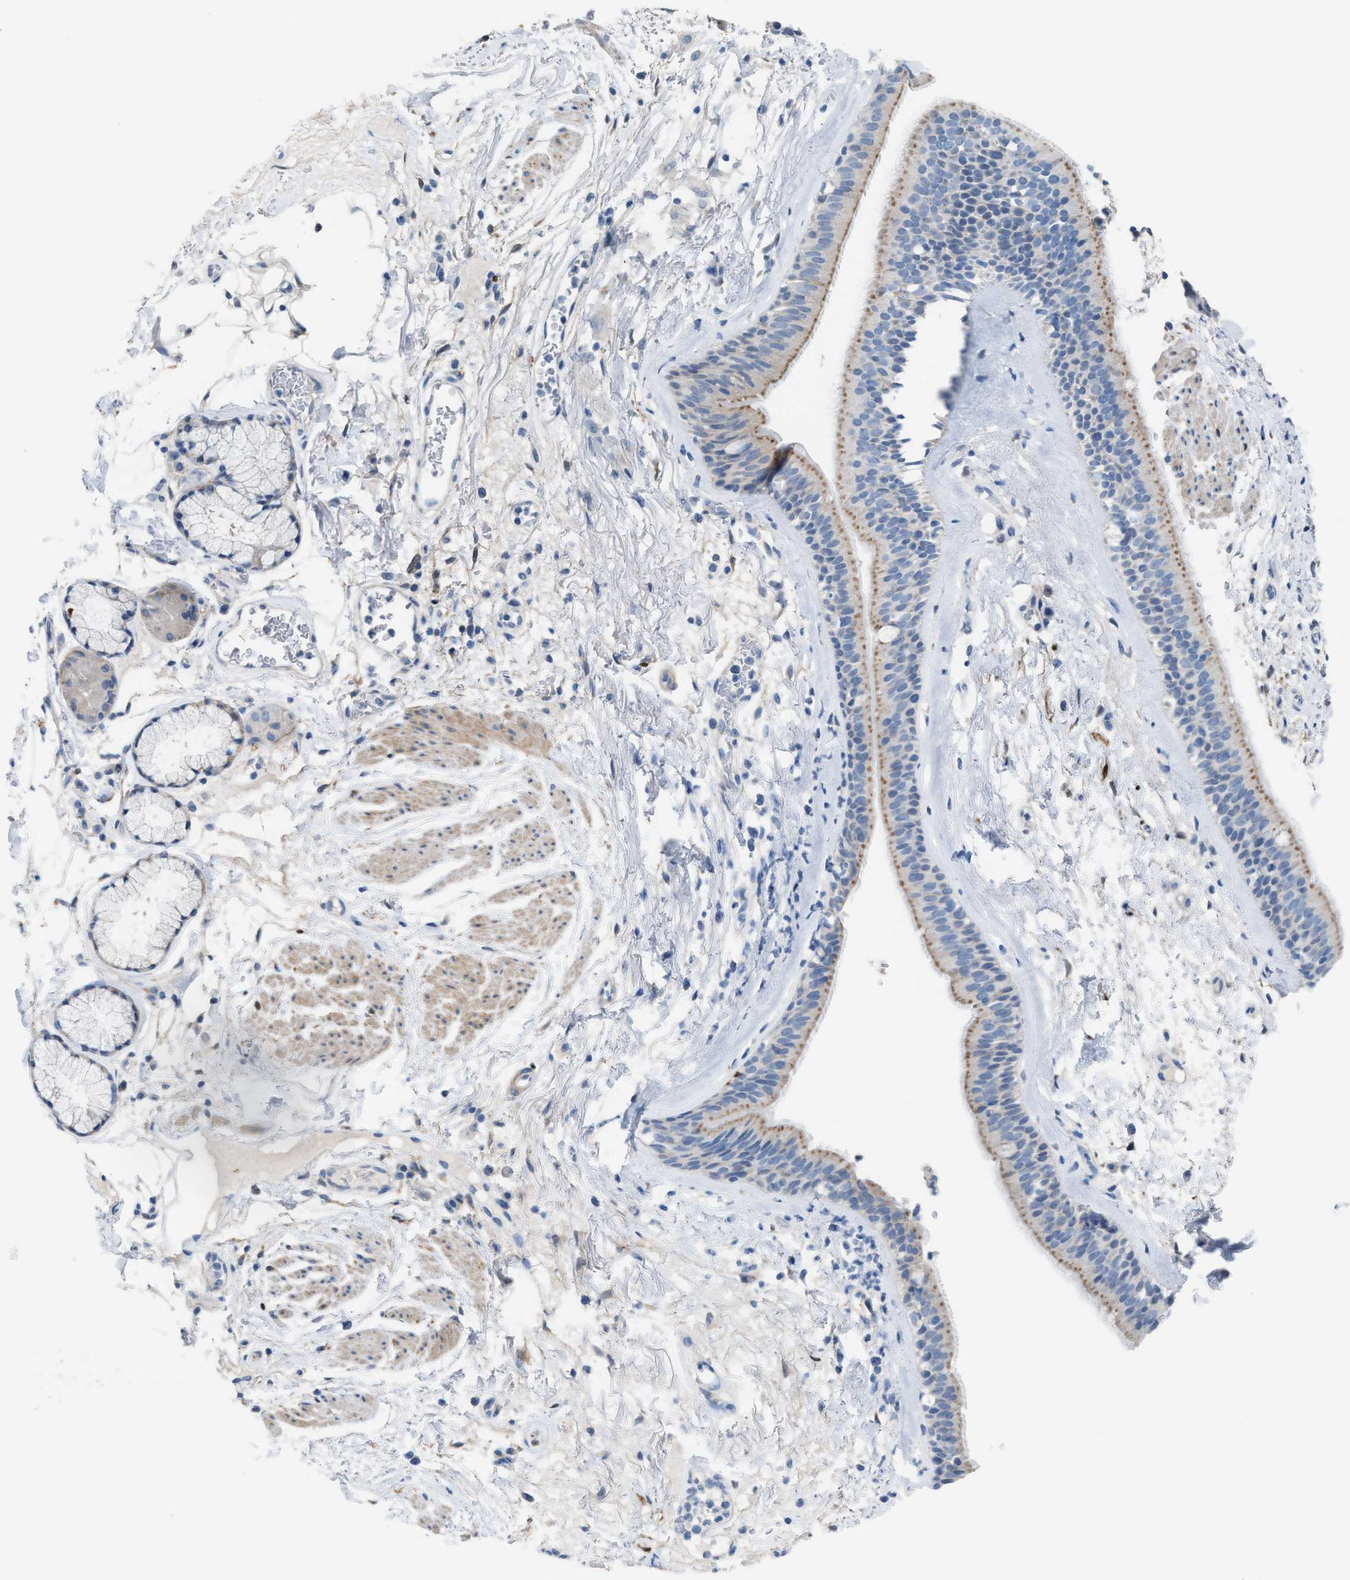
{"staining": {"intensity": "weak", "quantity": ">75%", "location": "cytoplasmic/membranous"}, "tissue": "bronchus", "cell_type": "Respiratory epithelial cells", "image_type": "normal", "snomed": [{"axis": "morphology", "description": "Normal tissue, NOS"}, {"axis": "topography", "description": "Cartilage tissue"}], "caption": "An image showing weak cytoplasmic/membranous expression in approximately >75% of respiratory epithelial cells in normal bronchus, as visualized by brown immunohistochemical staining.", "gene": "ASPA", "patient": {"sex": "female", "age": 63}}